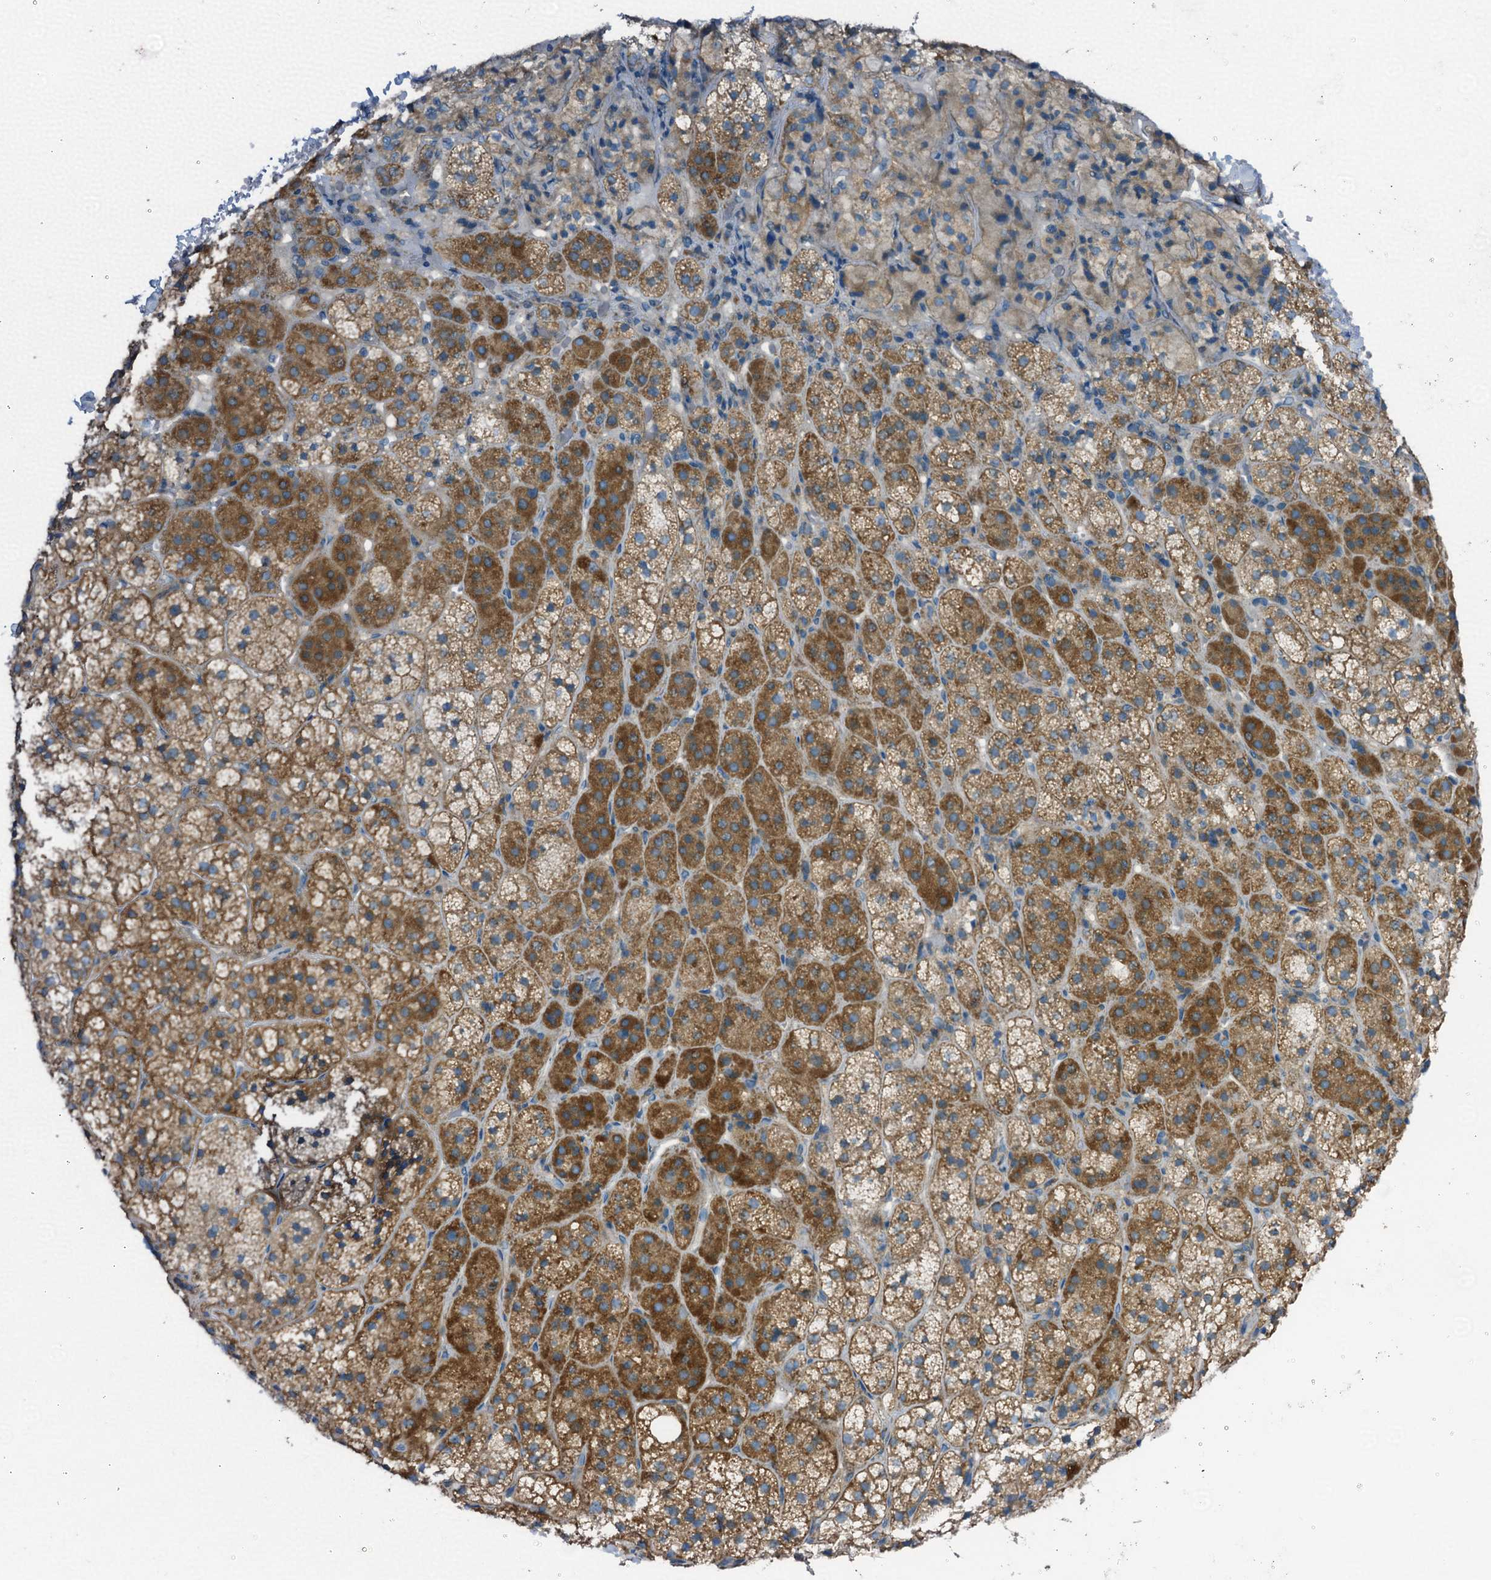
{"staining": {"intensity": "moderate", "quantity": "25%-75%", "location": "cytoplasmic/membranous"}, "tissue": "adrenal gland", "cell_type": "Glandular cells", "image_type": "normal", "snomed": [{"axis": "morphology", "description": "Normal tissue, NOS"}, {"axis": "topography", "description": "Adrenal gland"}], "caption": "Adrenal gland stained with DAB (3,3'-diaminobenzidine) immunohistochemistry (IHC) reveals medium levels of moderate cytoplasmic/membranous positivity in about 25%-75% of glandular cells. (DAB IHC, brown staining for protein, blue staining for nuclei).", "gene": "STARD13", "patient": {"sex": "female", "age": 44}}